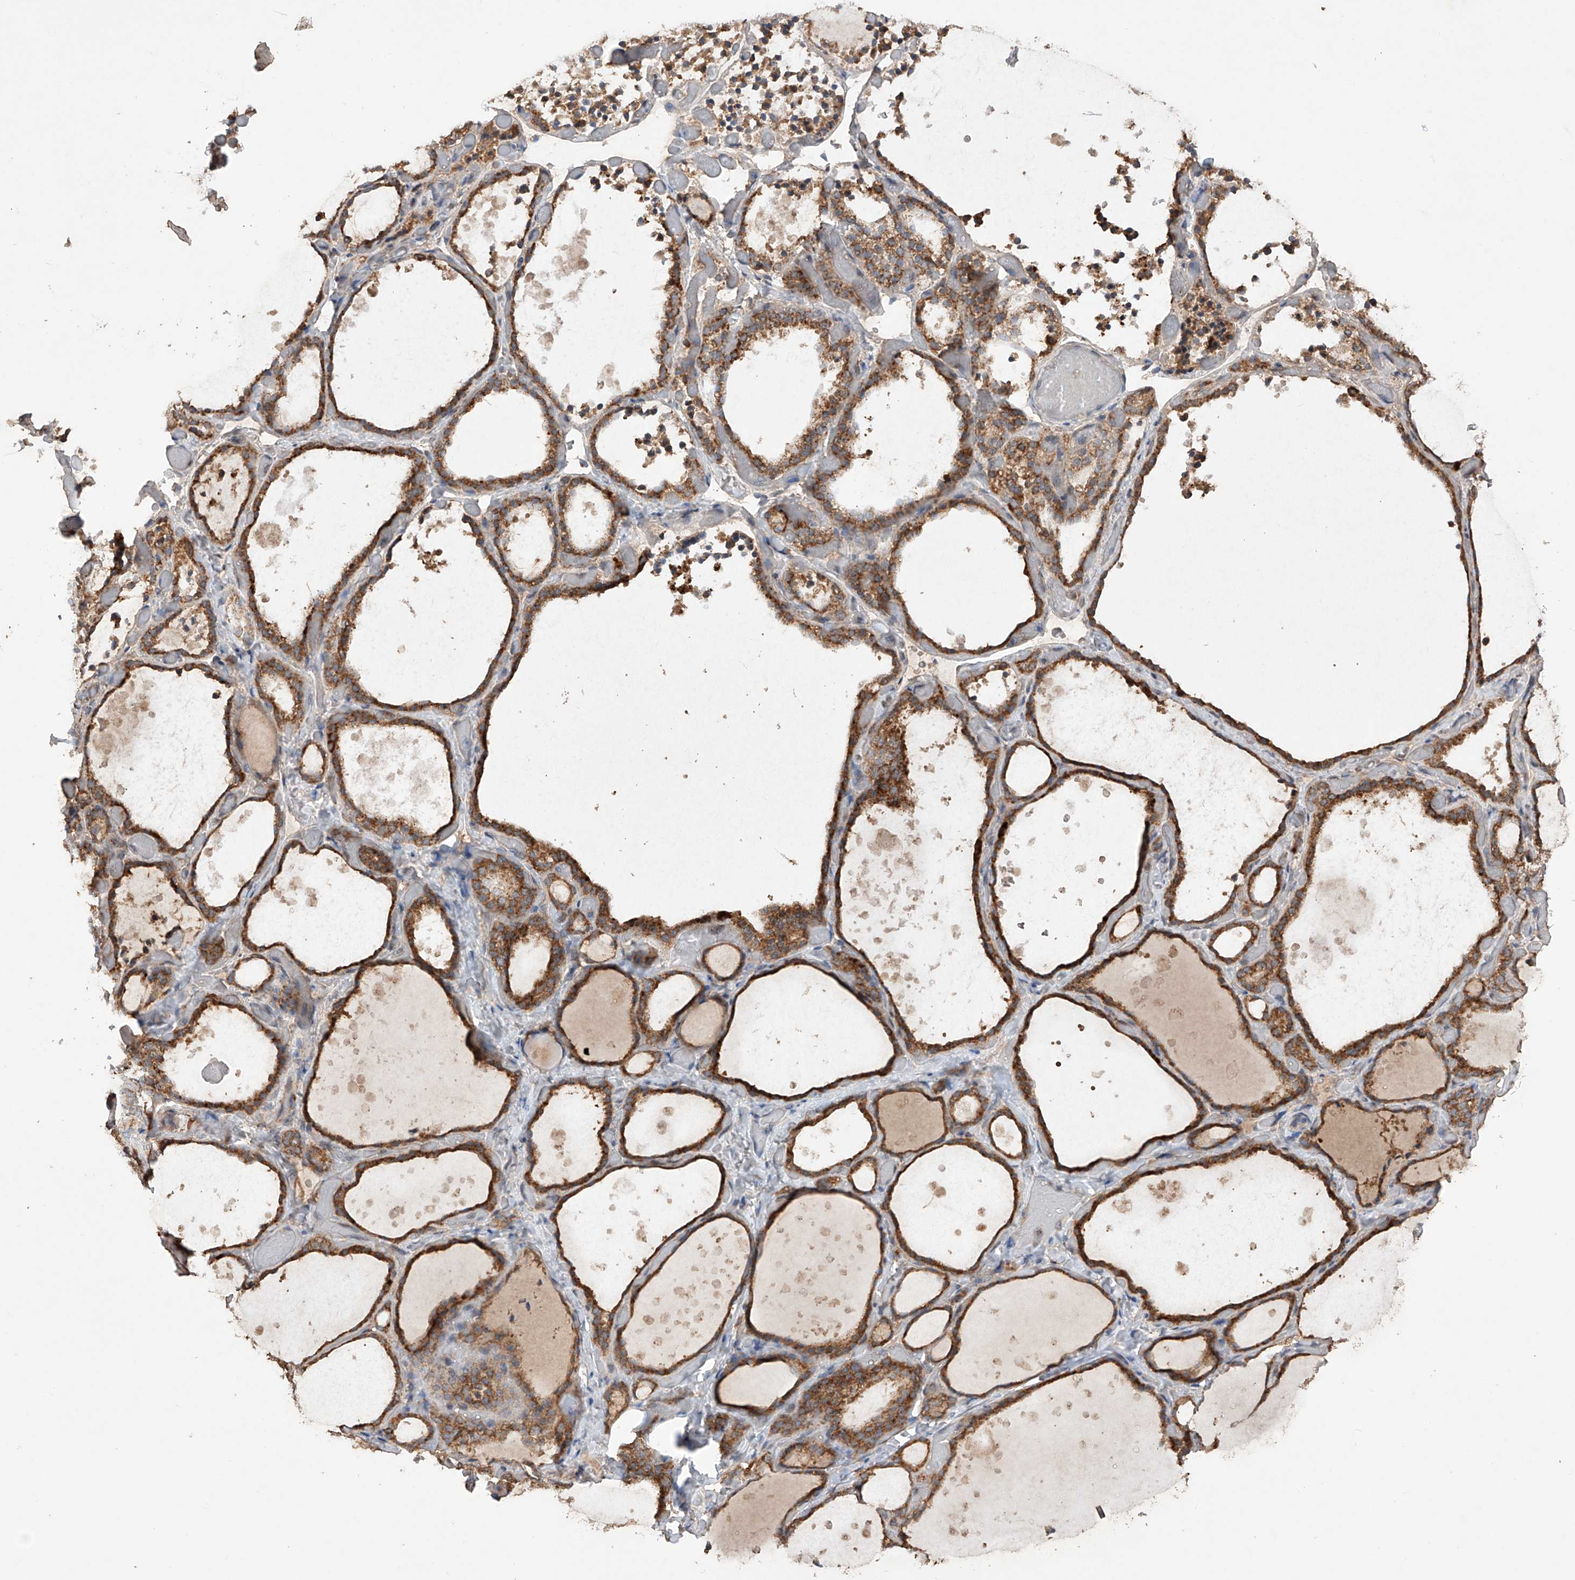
{"staining": {"intensity": "moderate", "quantity": ">75%", "location": "cytoplasmic/membranous"}, "tissue": "thyroid gland", "cell_type": "Glandular cells", "image_type": "normal", "snomed": [{"axis": "morphology", "description": "Normal tissue, NOS"}, {"axis": "topography", "description": "Thyroid gland"}], "caption": "Immunohistochemistry (IHC) staining of benign thyroid gland, which demonstrates medium levels of moderate cytoplasmic/membranous expression in approximately >75% of glandular cells indicating moderate cytoplasmic/membranous protein positivity. The staining was performed using DAB (brown) for protein detection and nuclei were counterstained in hematoxylin (blue).", "gene": "SDHAF4", "patient": {"sex": "female", "age": 44}}